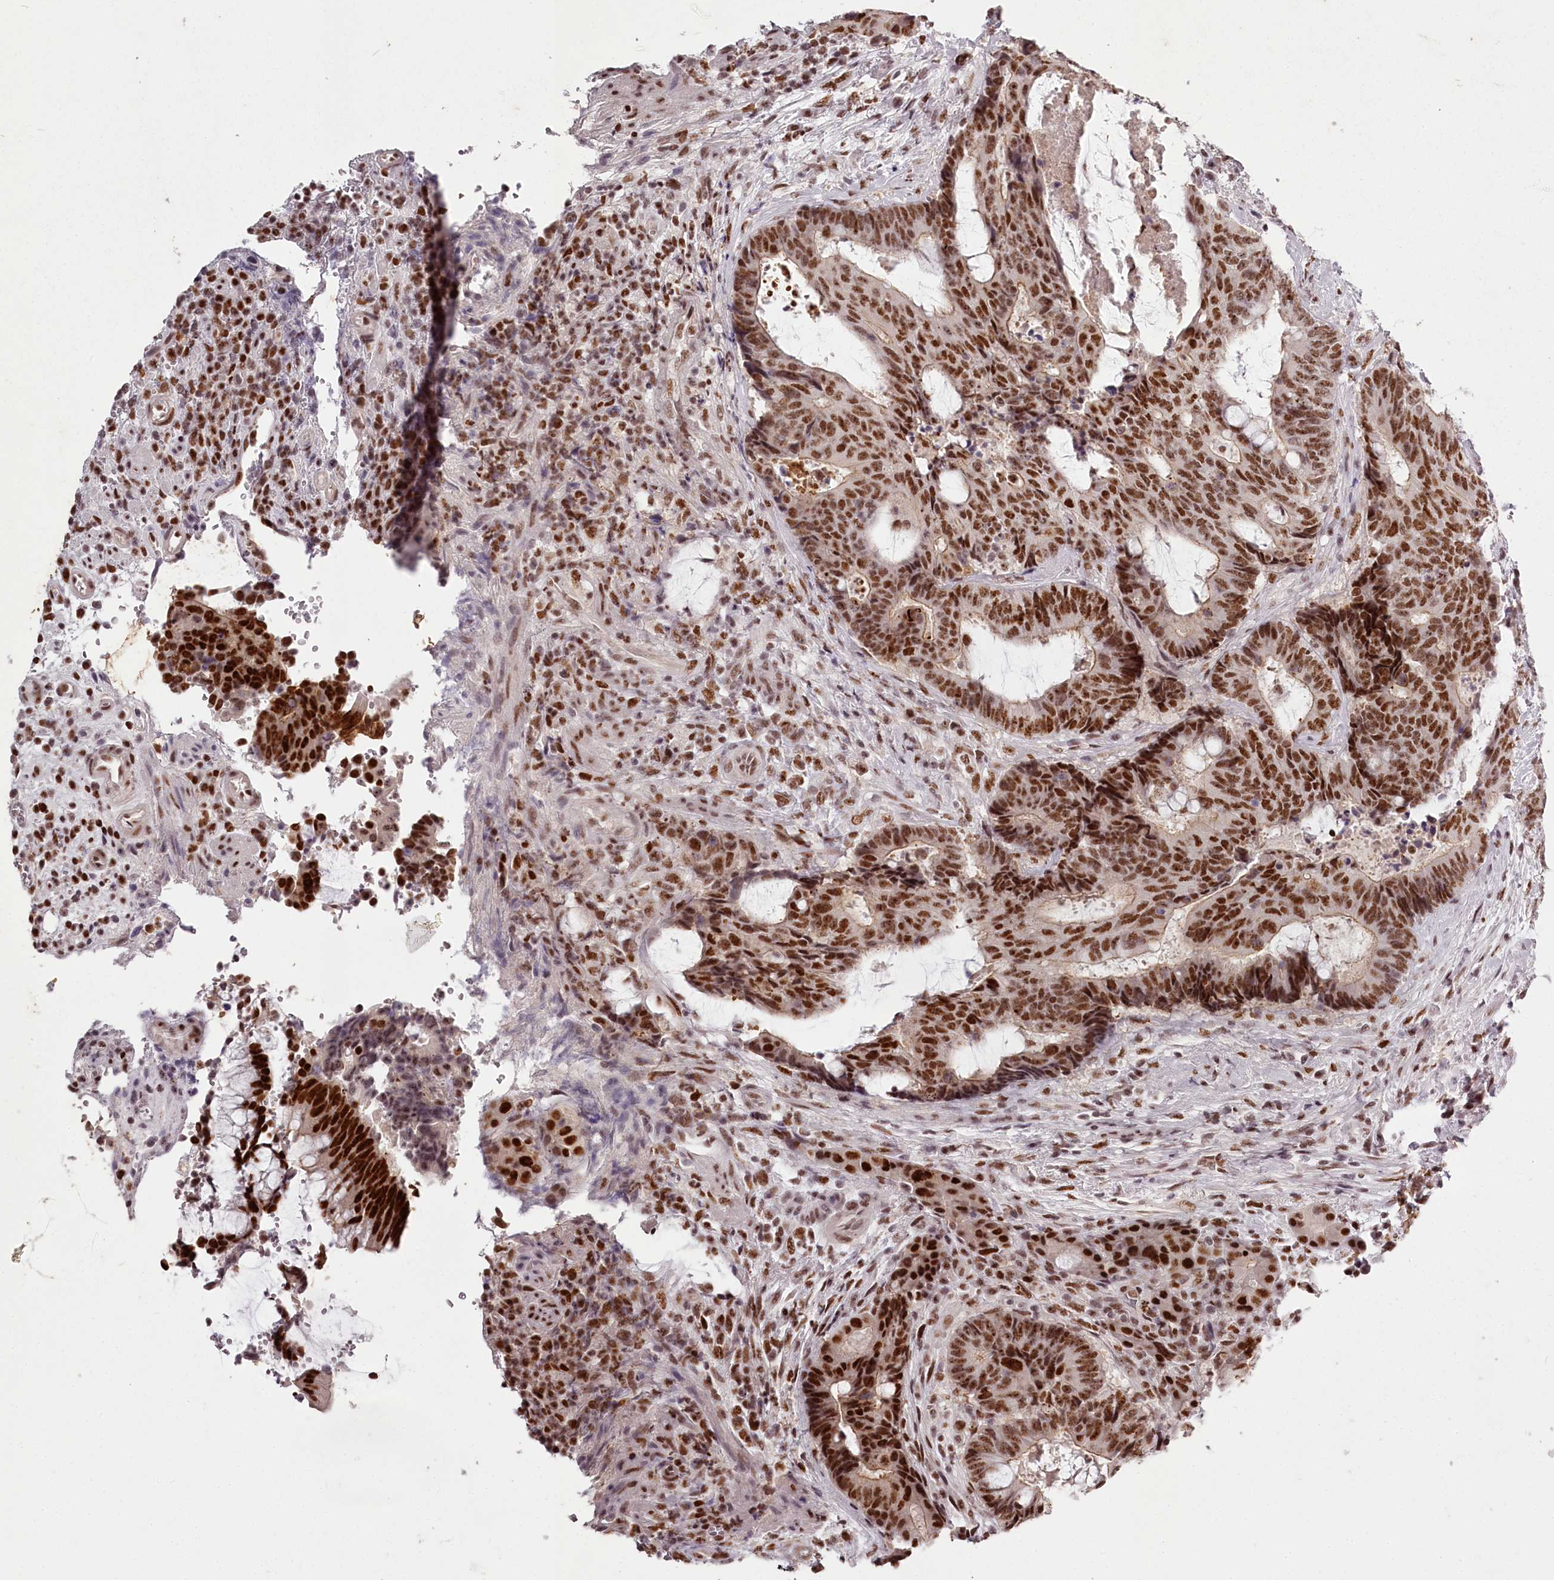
{"staining": {"intensity": "strong", "quantity": ">75%", "location": "nuclear"}, "tissue": "colorectal cancer", "cell_type": "Tumor cells", "image_type": "cancer", "snomed": [{"axis": "morphology", "description": "Adenocarcinoma, NOS"}, {"axis": "topography", "description": "Rectum"}], "caption": "IHC histopathology image of human adenocarcinoma (colorectal) stained for a protein (brown), which shows high levels of strong nuclear positivity in approximately >75% of tumor cells.", "gene": "PSPC1", "patient": {"sex": "male", "age": 69}}